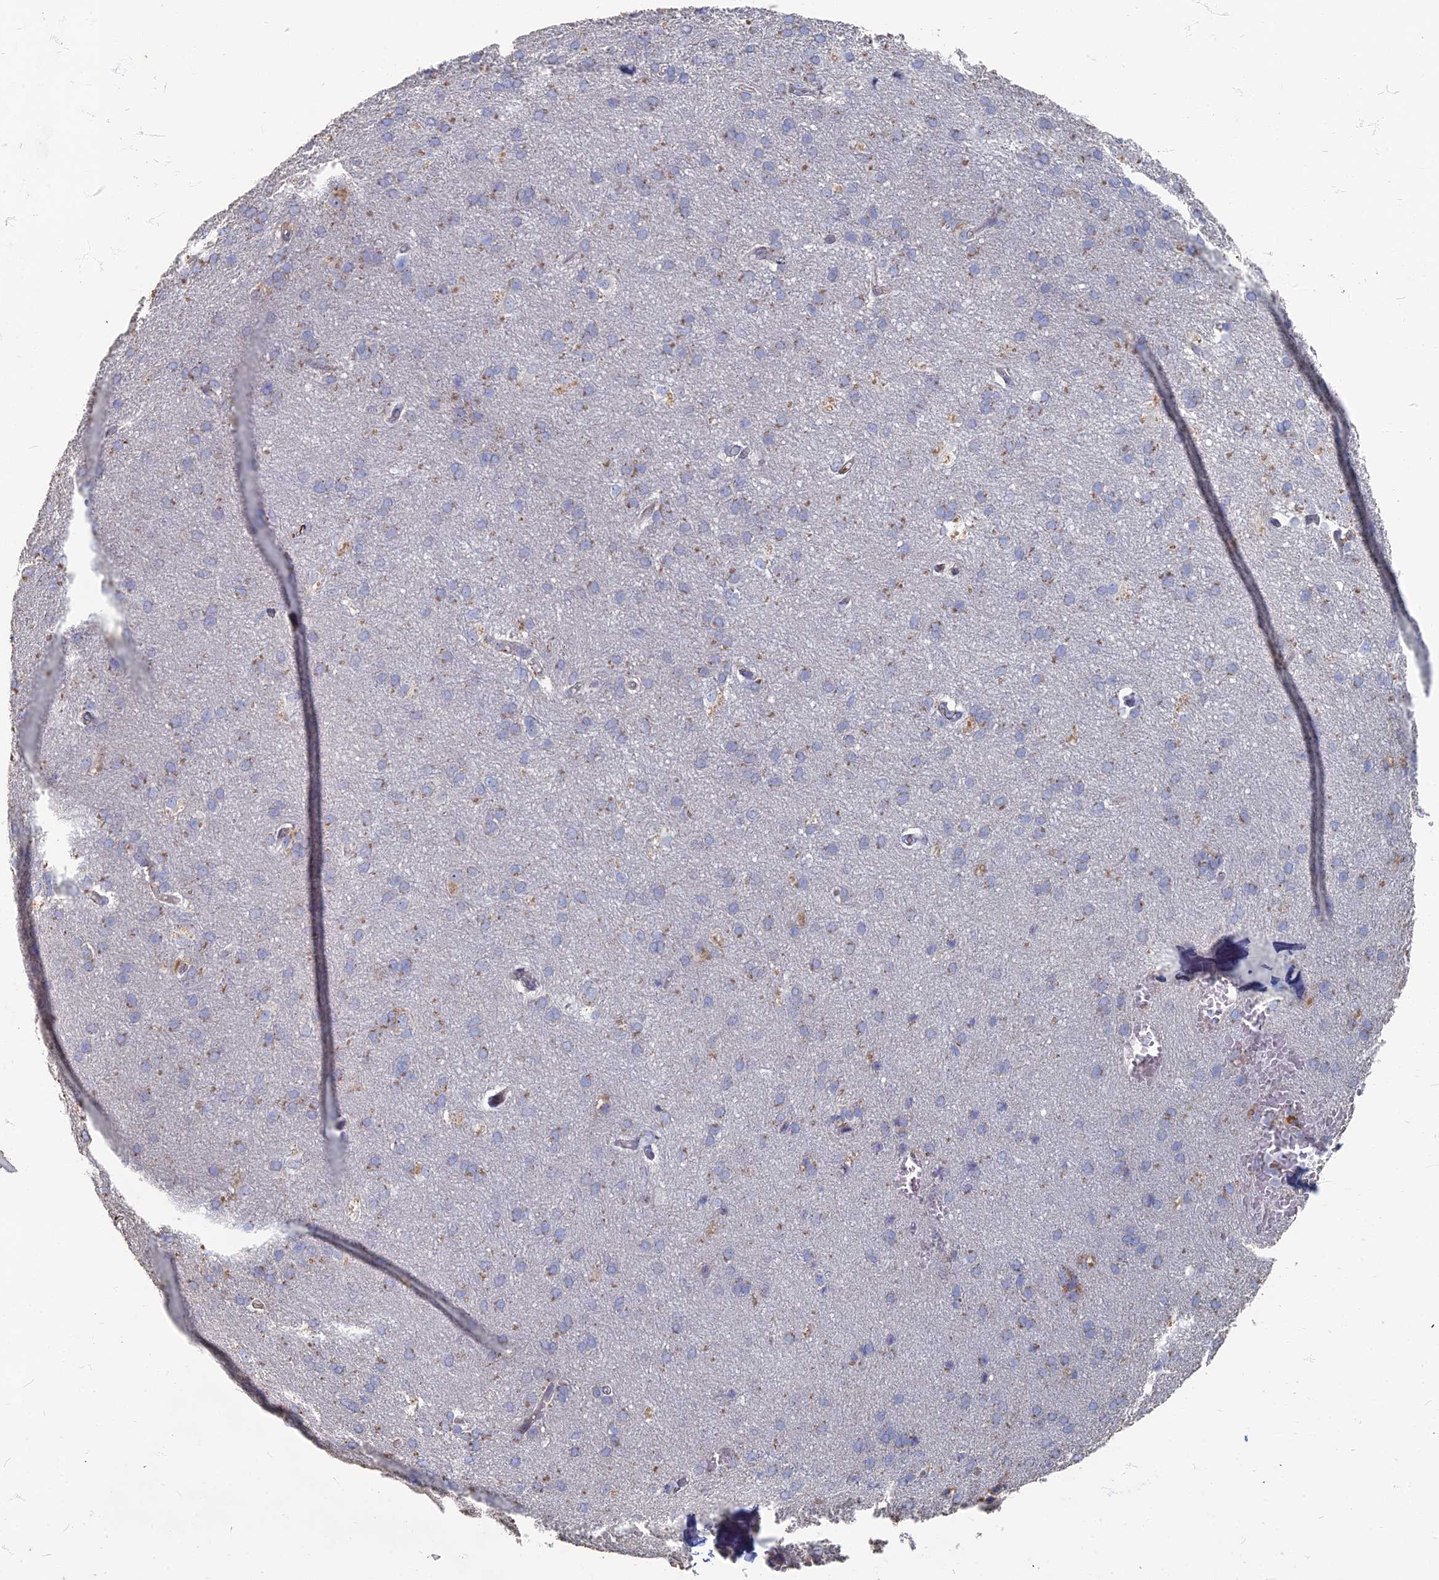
{"staining": {"intensity": "negative", "quantity": "none", "location": "none"}, "tissue": "cerebral cortex", "cell_type": "Endothelial cells", "image_type": "normal", "snomed": [{"axis": "morphology", "description": "Normal tissue, NOS"}, {"axis": "topography", "description": "Cerebral cortex"}], "caption": "Human cerebral cortex stained for a protein using IHC exhibits no positivity in endothelial cells.", "gene": "TMEM128", "patient": {"sex": "male", "age": 62}}